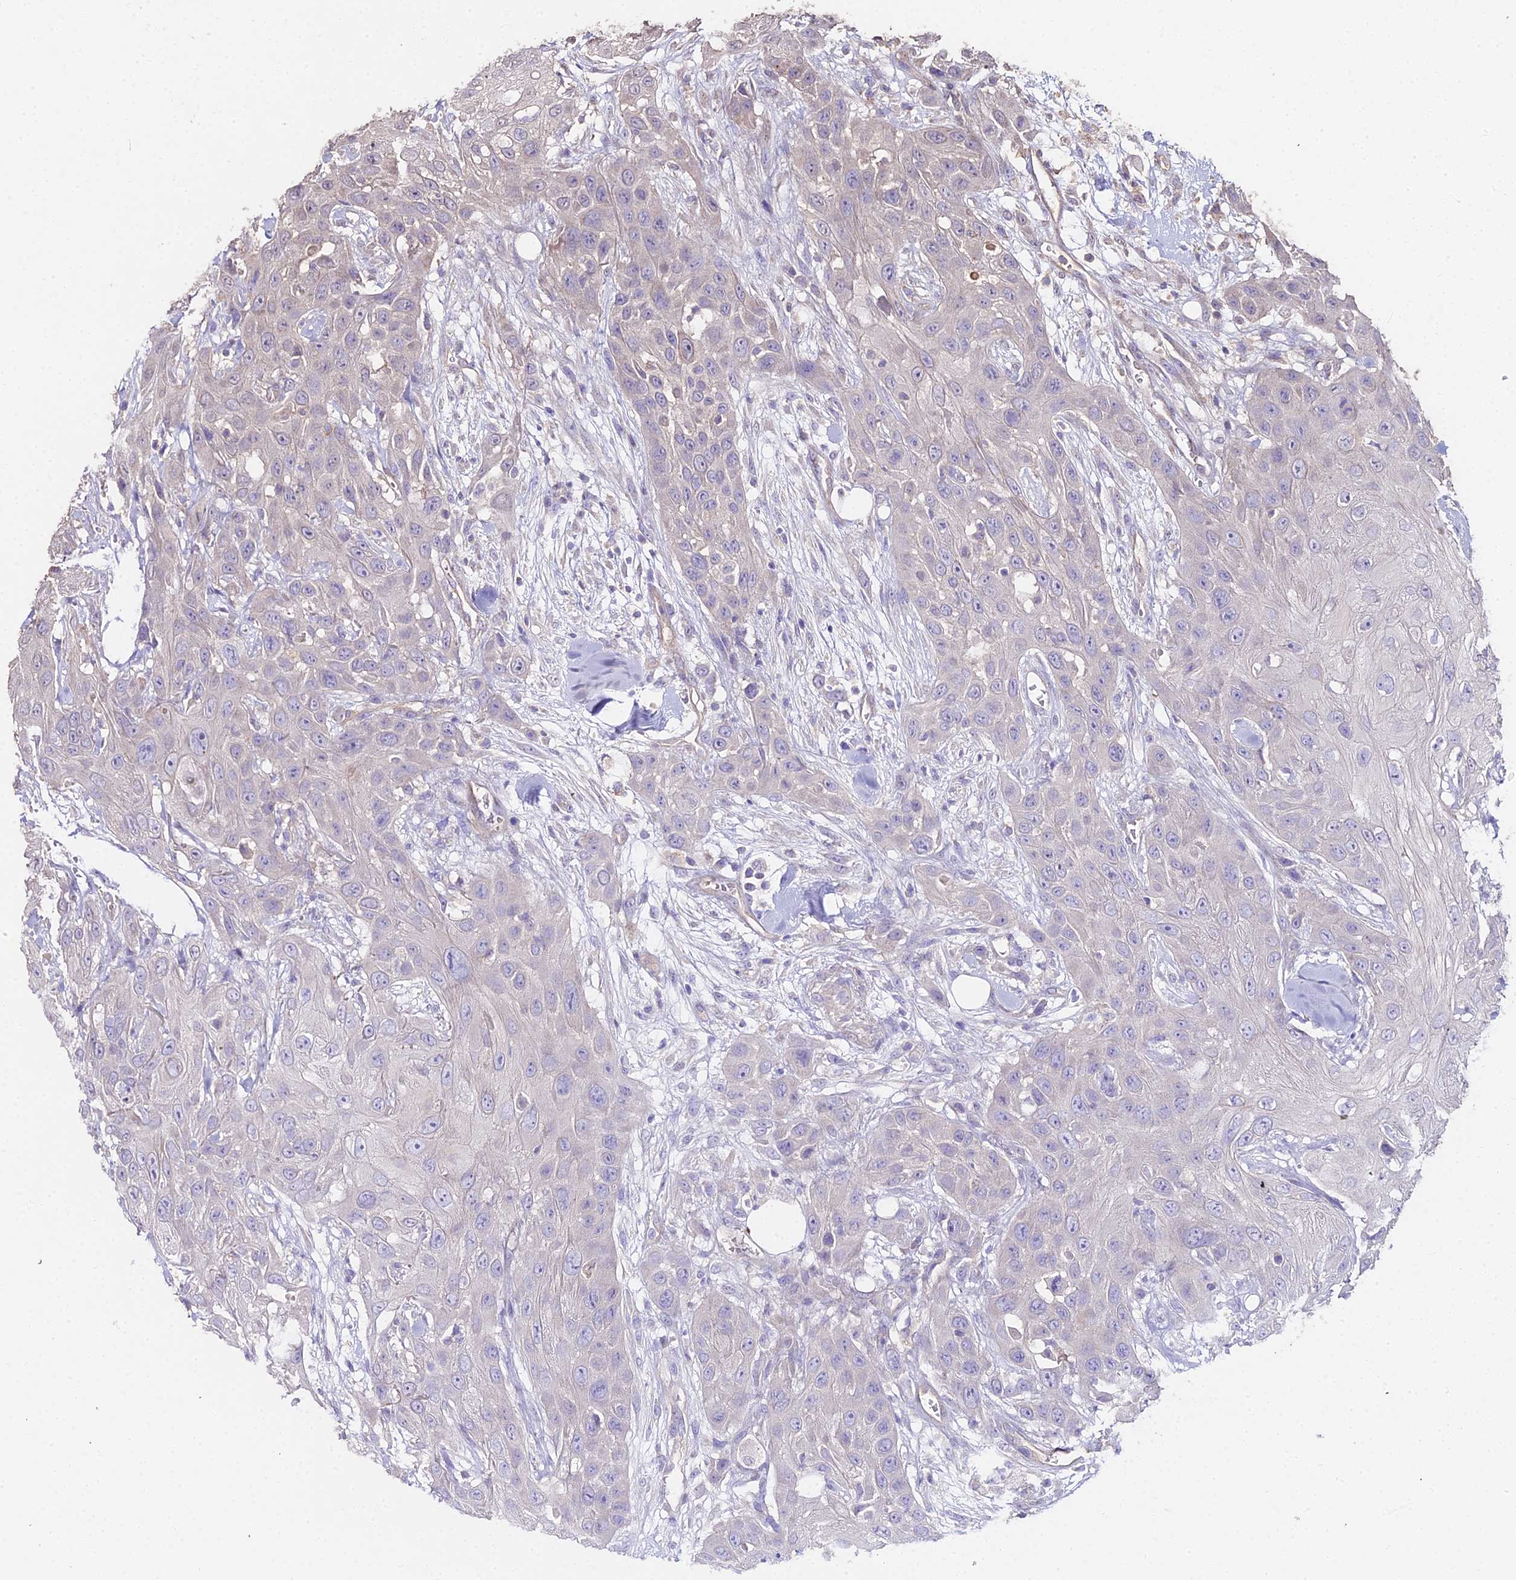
{"staining": {"intensity": "negative", "quantity": "none", "location": "none"}, "tissue": "head and neck cancer", "cell_type": "Tumor cells", "image_type": "cancer", "snomed": [{"axis": "morphology", "description": "Squamous cell carcinoma, NOS"}, {"axis": "topography", "description": "Head-Neck"}], "caption": "This is a image of immunohistochemistry staining of head and neck squamous cell carcinoma, which shows no staining in tumor cells.", "gene": "METTL13", "patient": {"sex": "male", "age": 81}}